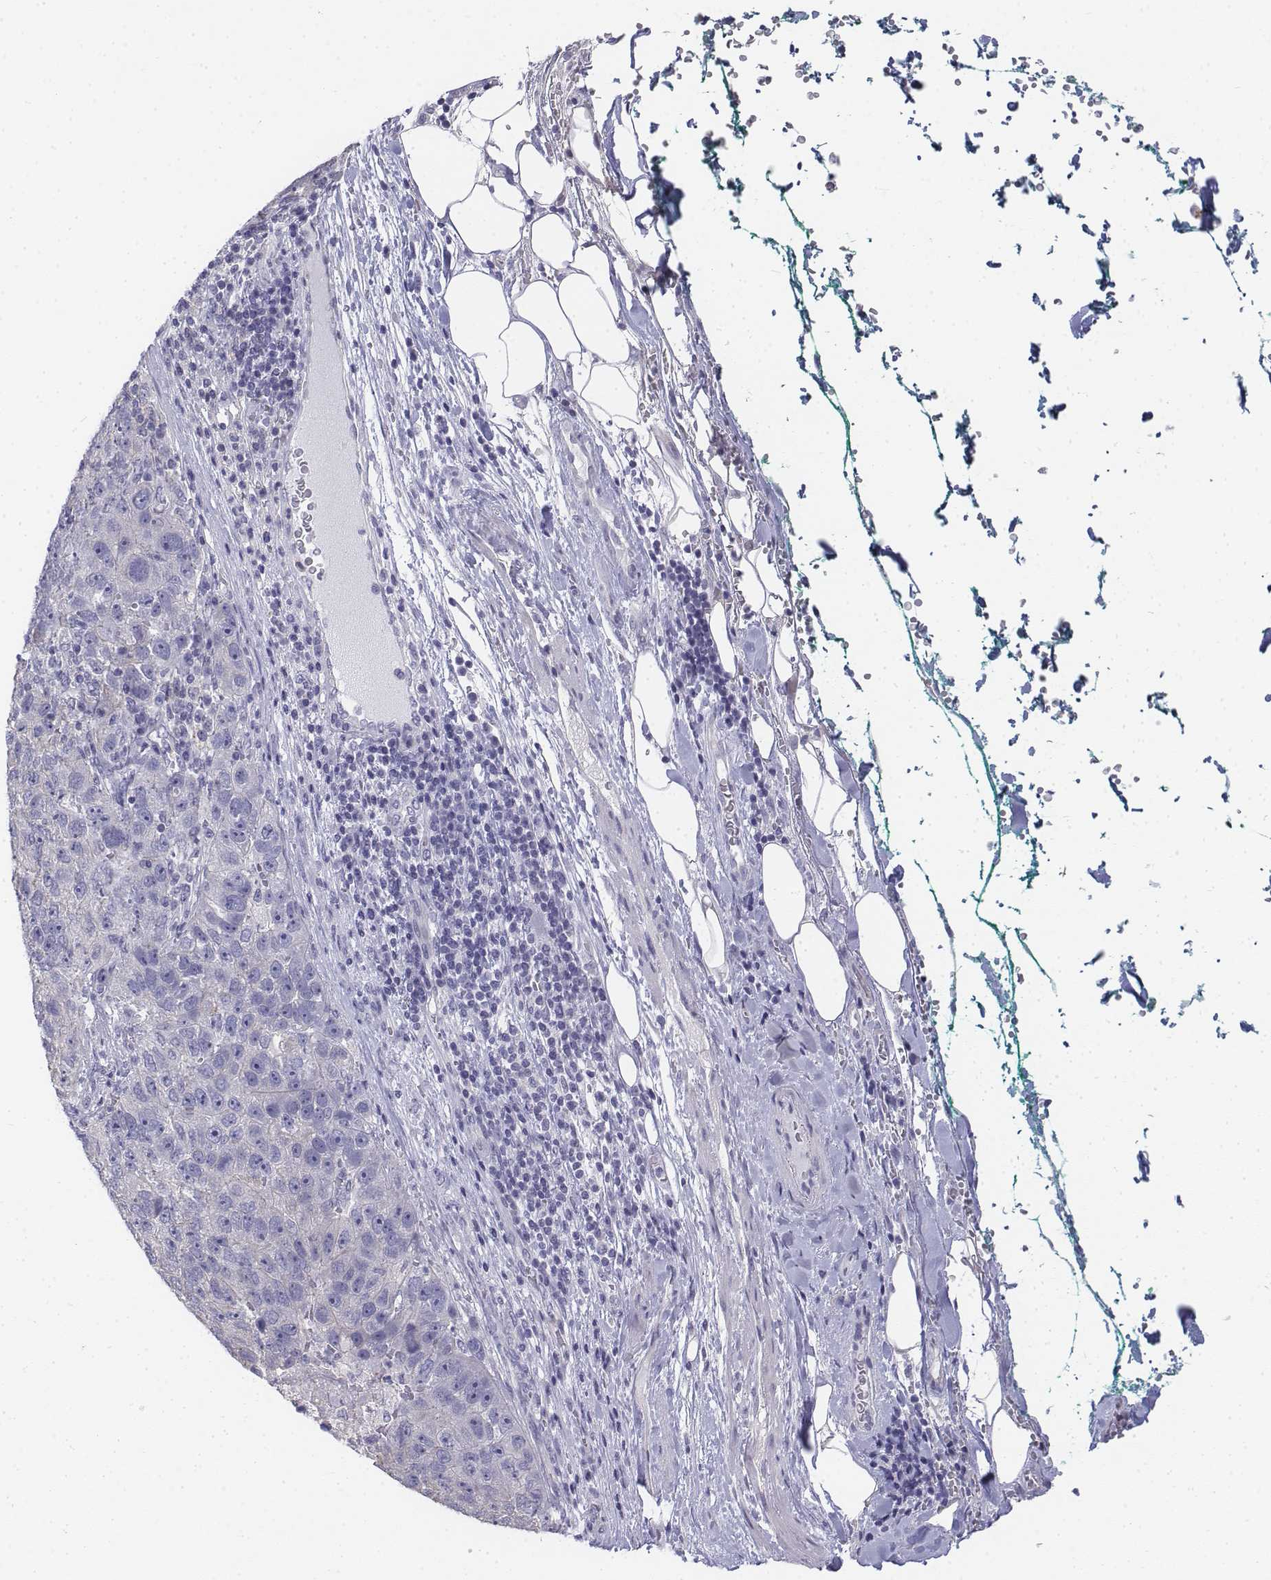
{"staining": {"intensity": "negative", "quantity": "none", "location": "none"}, "tissue": "pancreatic cancer", "cell_type": "Tumor cells", "image_type": "cancer", "snomed": [{"axis": "morphology", "description": "Adenocarcinoma, NOS"}, {"axis": "topography", "description": "Pancreas"}], "caption": "High magnification brightfield microscopy of pancreatic adenocarcinoma stained with DAB (brown) and counterstained with hematoxylin (blue): tumor cells show no significant expression.", "gene": "LGSN", "patient": {"sex": "female", "age": 61}}